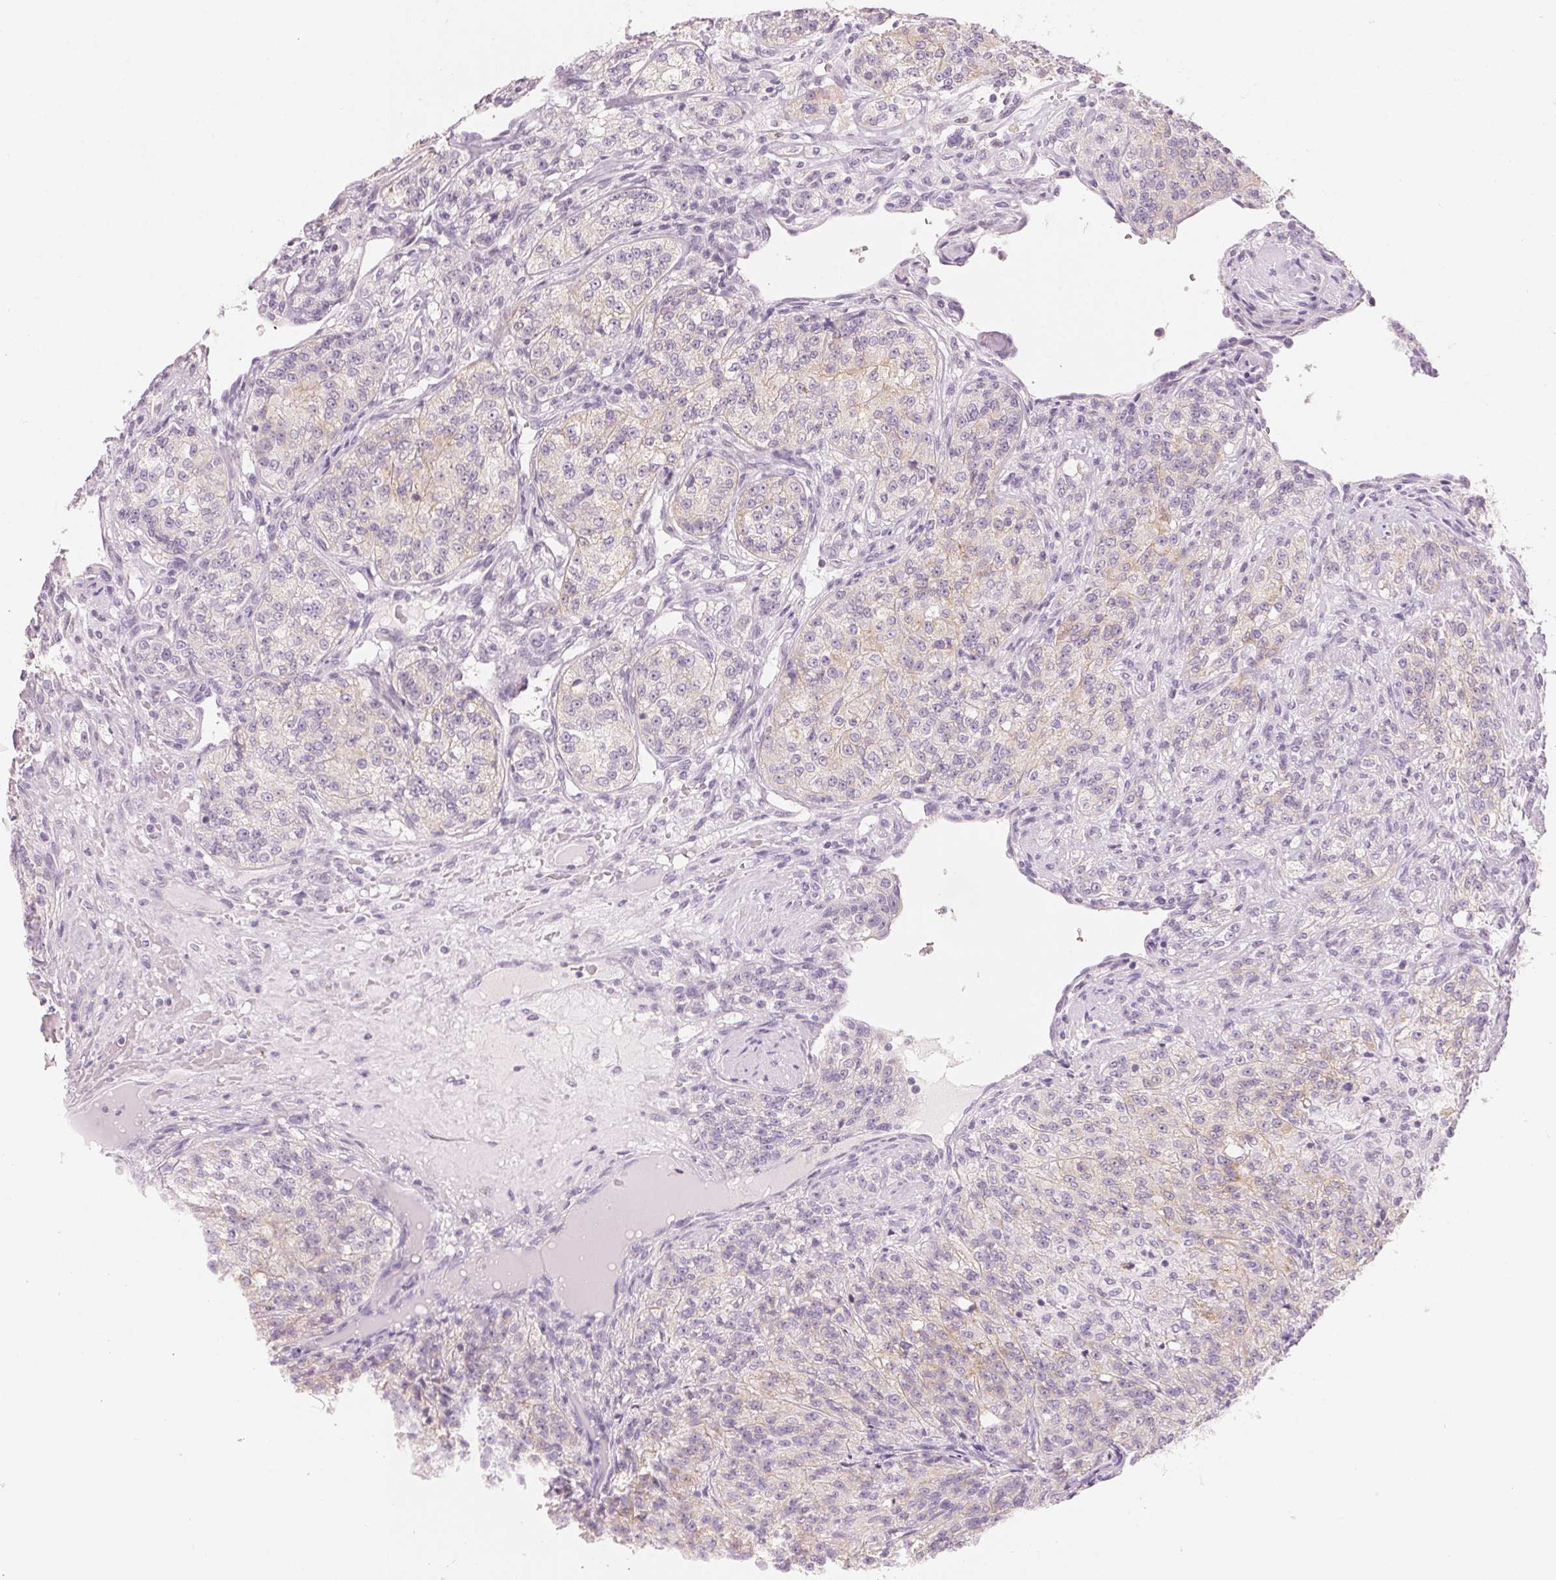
{"staining": {"intensity": "weak", "quantity": "<25%", "location": "cytoplasmic/membranous"}, "tissue": "renal cancer", "cell_type": "Tumor cells", "image_type": "cancer", "snomed": [{"axis": "morphology", "description": "Adenocarcinoma, NOS"}, {"axis": "topography", "description": "Kidney"}], "caption": "Tumor cells are negative for brown protein staining in renal adenocarcinoma. Nuclei are stained in blue.", "gene": "HOXB13", "patient": {"sex": "female", "age": 63}}